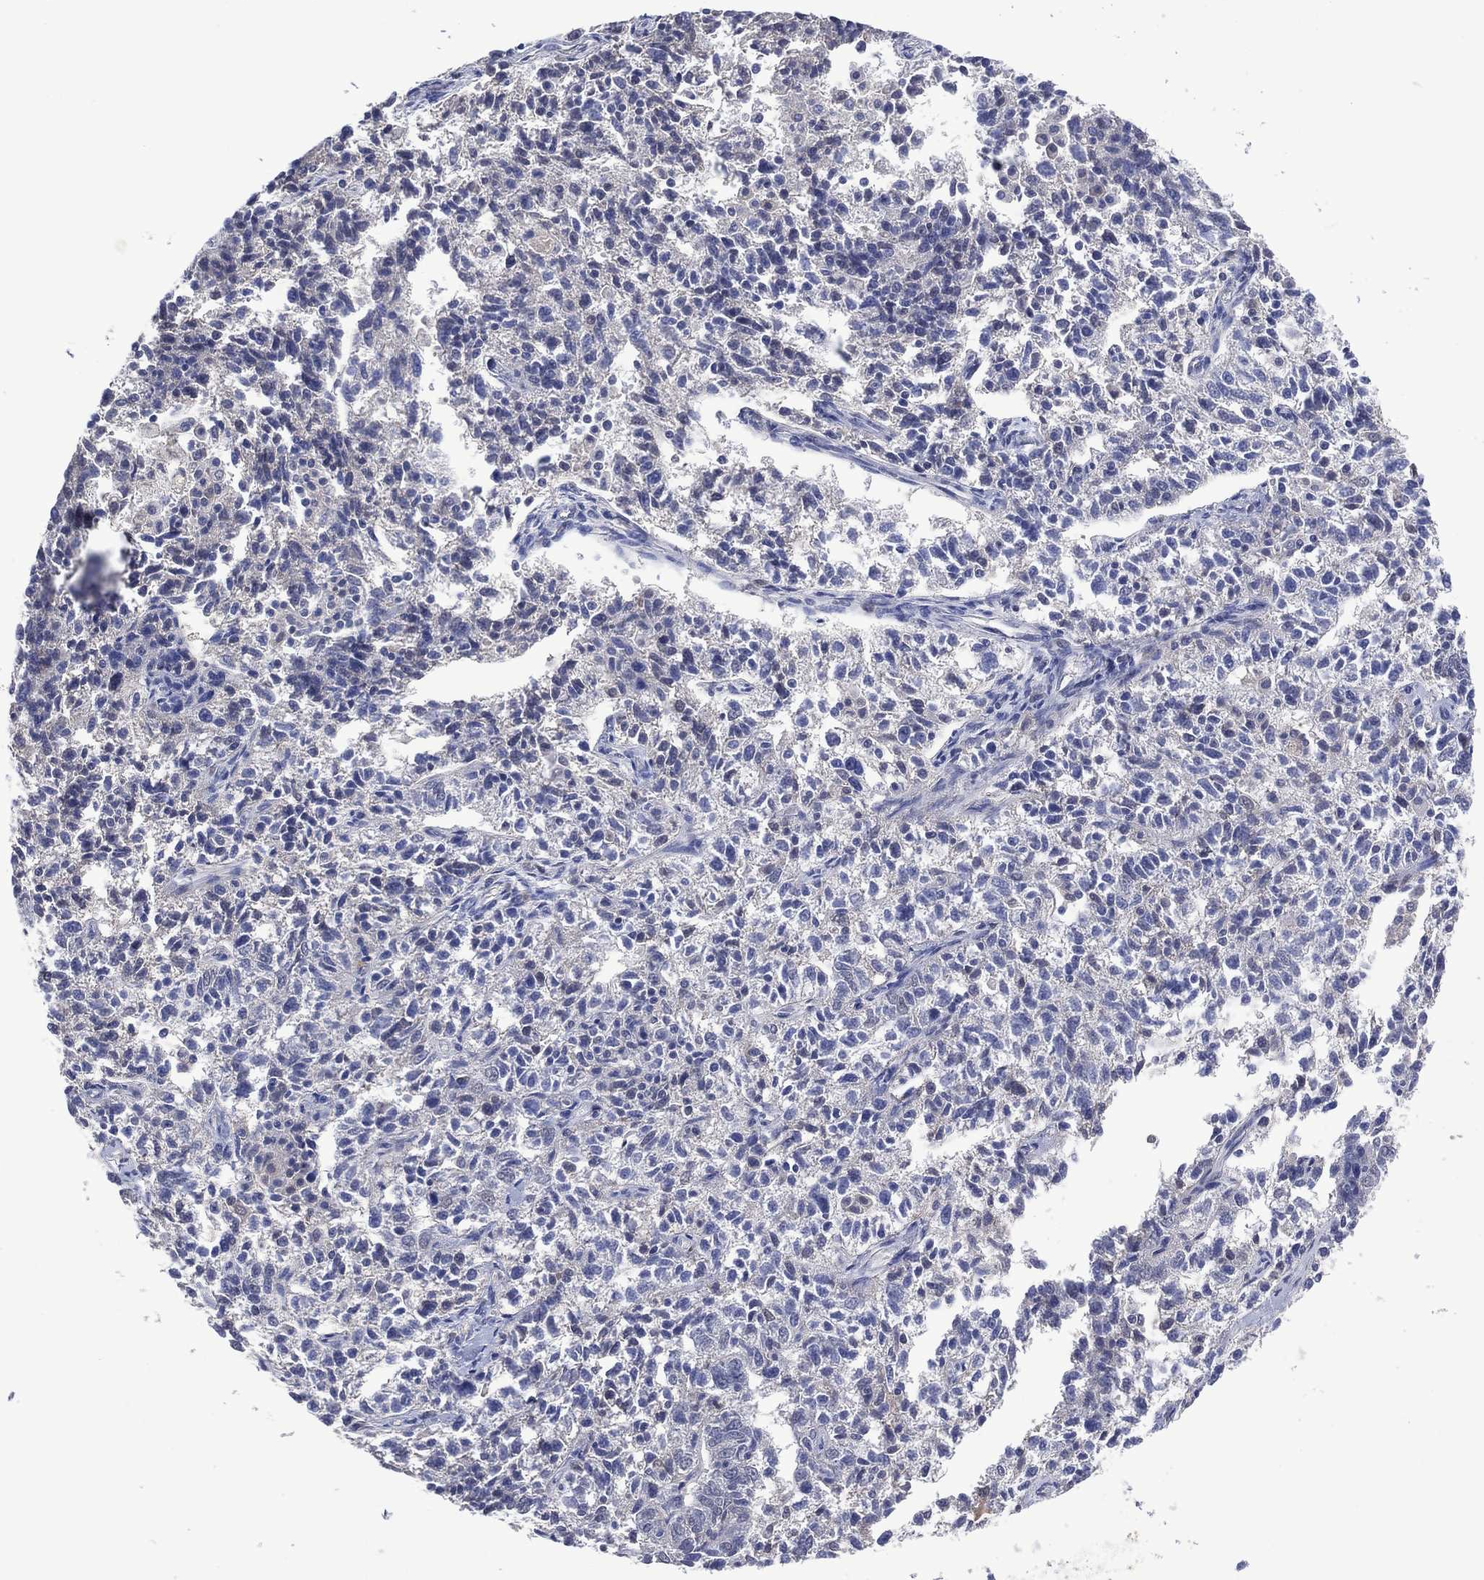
{"staining": {"intensity": "negative", "quantity": "none", "location": "none"}, "tissue": "ovarian cancer", "cell_type": "Tumor cells", "image_type": "cancer", "snomed": [{"axis": "morphology", "description": "Cystadenocarcinoma, serous, NOS"}, {"axis": "topography", "description": "Ovary"}], "caption": "Tumor cells are negative for protein expression in human ovarian serous cystadenocarcinoma.", "gene": "ASB10", "patient": {"sex": "female", "age": 71}}